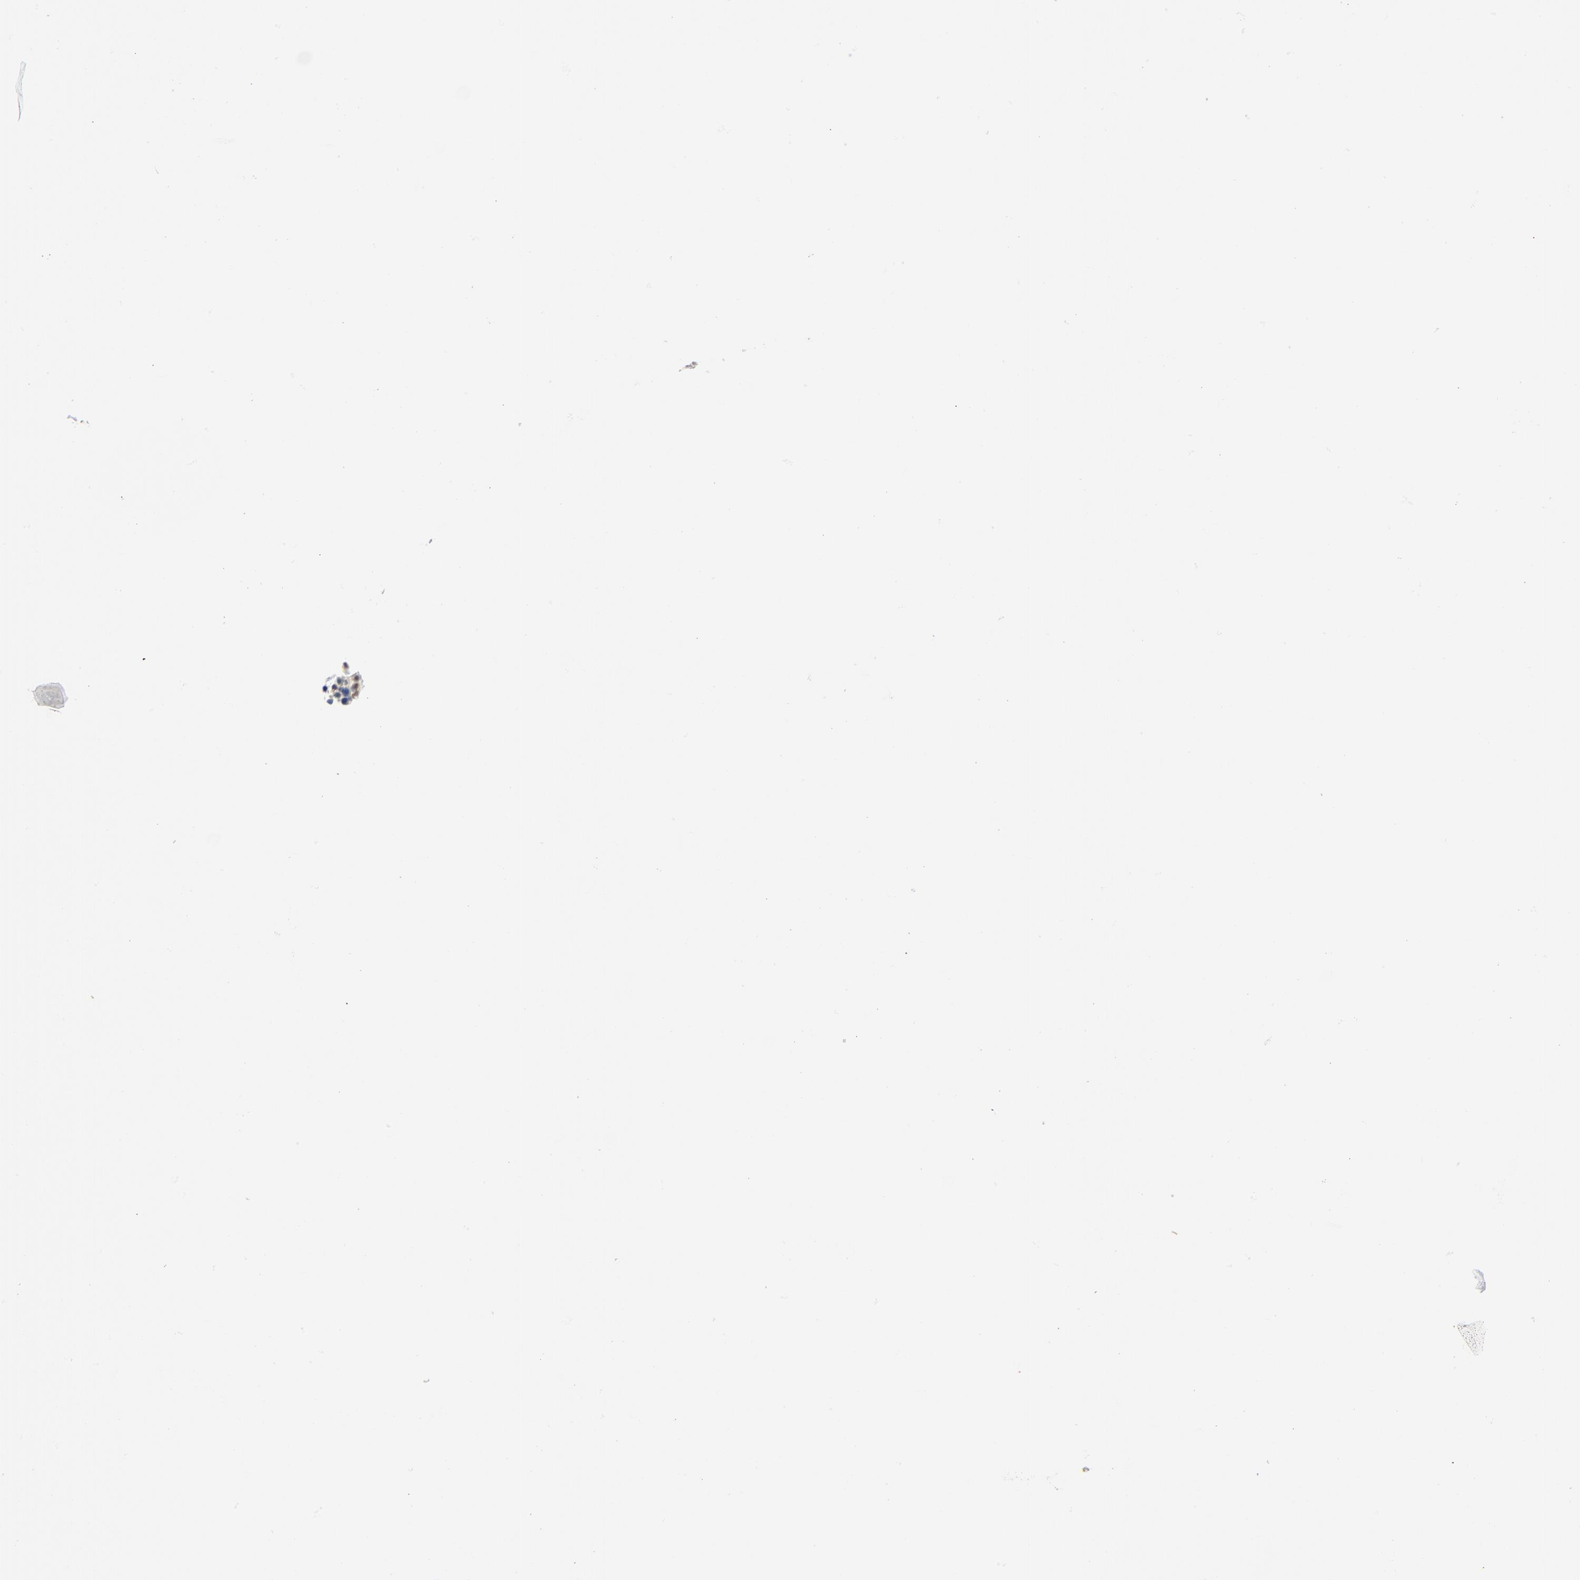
{"staining": {"intensity": "strong", "quantity": "<25%", "location": "nuclear"}, "tissue": "bone marrow", "cell_type": "Hematopoietic cells", "image_type": "normal", "snomed": [{"axis": "morphology", "description": "Normal tissue, NOS"}, {"axis": "topography", "description": "Bone marrow"}], "caption": "Immunohistochemistry of unremarkable bone marrow exhibits medium levels of strong nuclear expression in about <25% of hematopoietic cells.", "gene": "CDKN1B", "patient": {"sex": "male", "age": 86}}